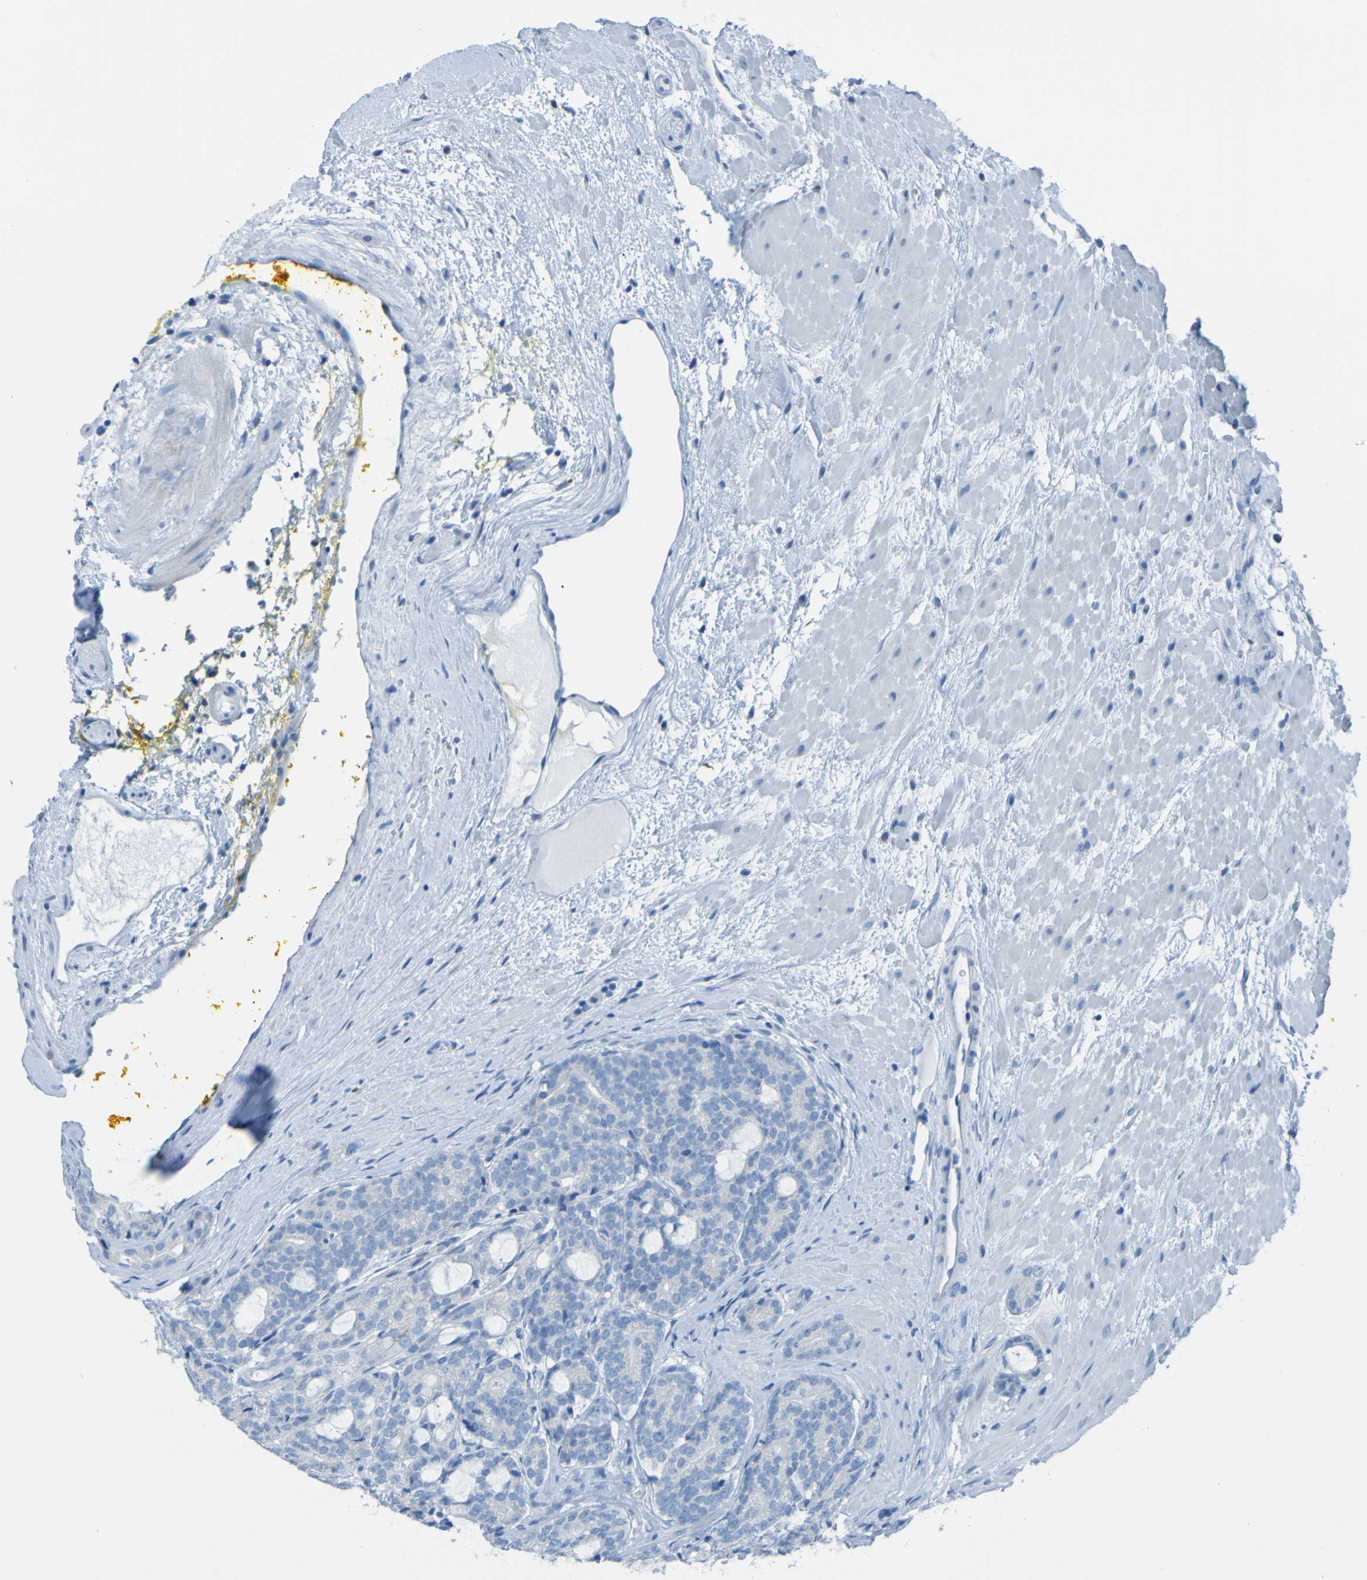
{"staining": {"intensity": "negative", "quantity": "none", "location": "none"}, "tissue": "prostate cancer", "cell_type": "Tumor cells", "image_type": "cancer", "snomed": [{"axis": "morphology", "description": "Adenocarcinoma, High grade"}, {"axis": "topography", "description": "Prostate"}], "caption": "Immunohistochemistry (IHC) image of neoplastic tissue: human prostate cancer (high-grade adenocarcinoma) stained with DAB shows no significant protein expression in tumor cells. (DAB (3,3'-diaminobenzidine) immunohistochemistry with hematoxylin counter stain).", "gene": "ACMSD", "patient": {"sex": "male", "age": 61}}